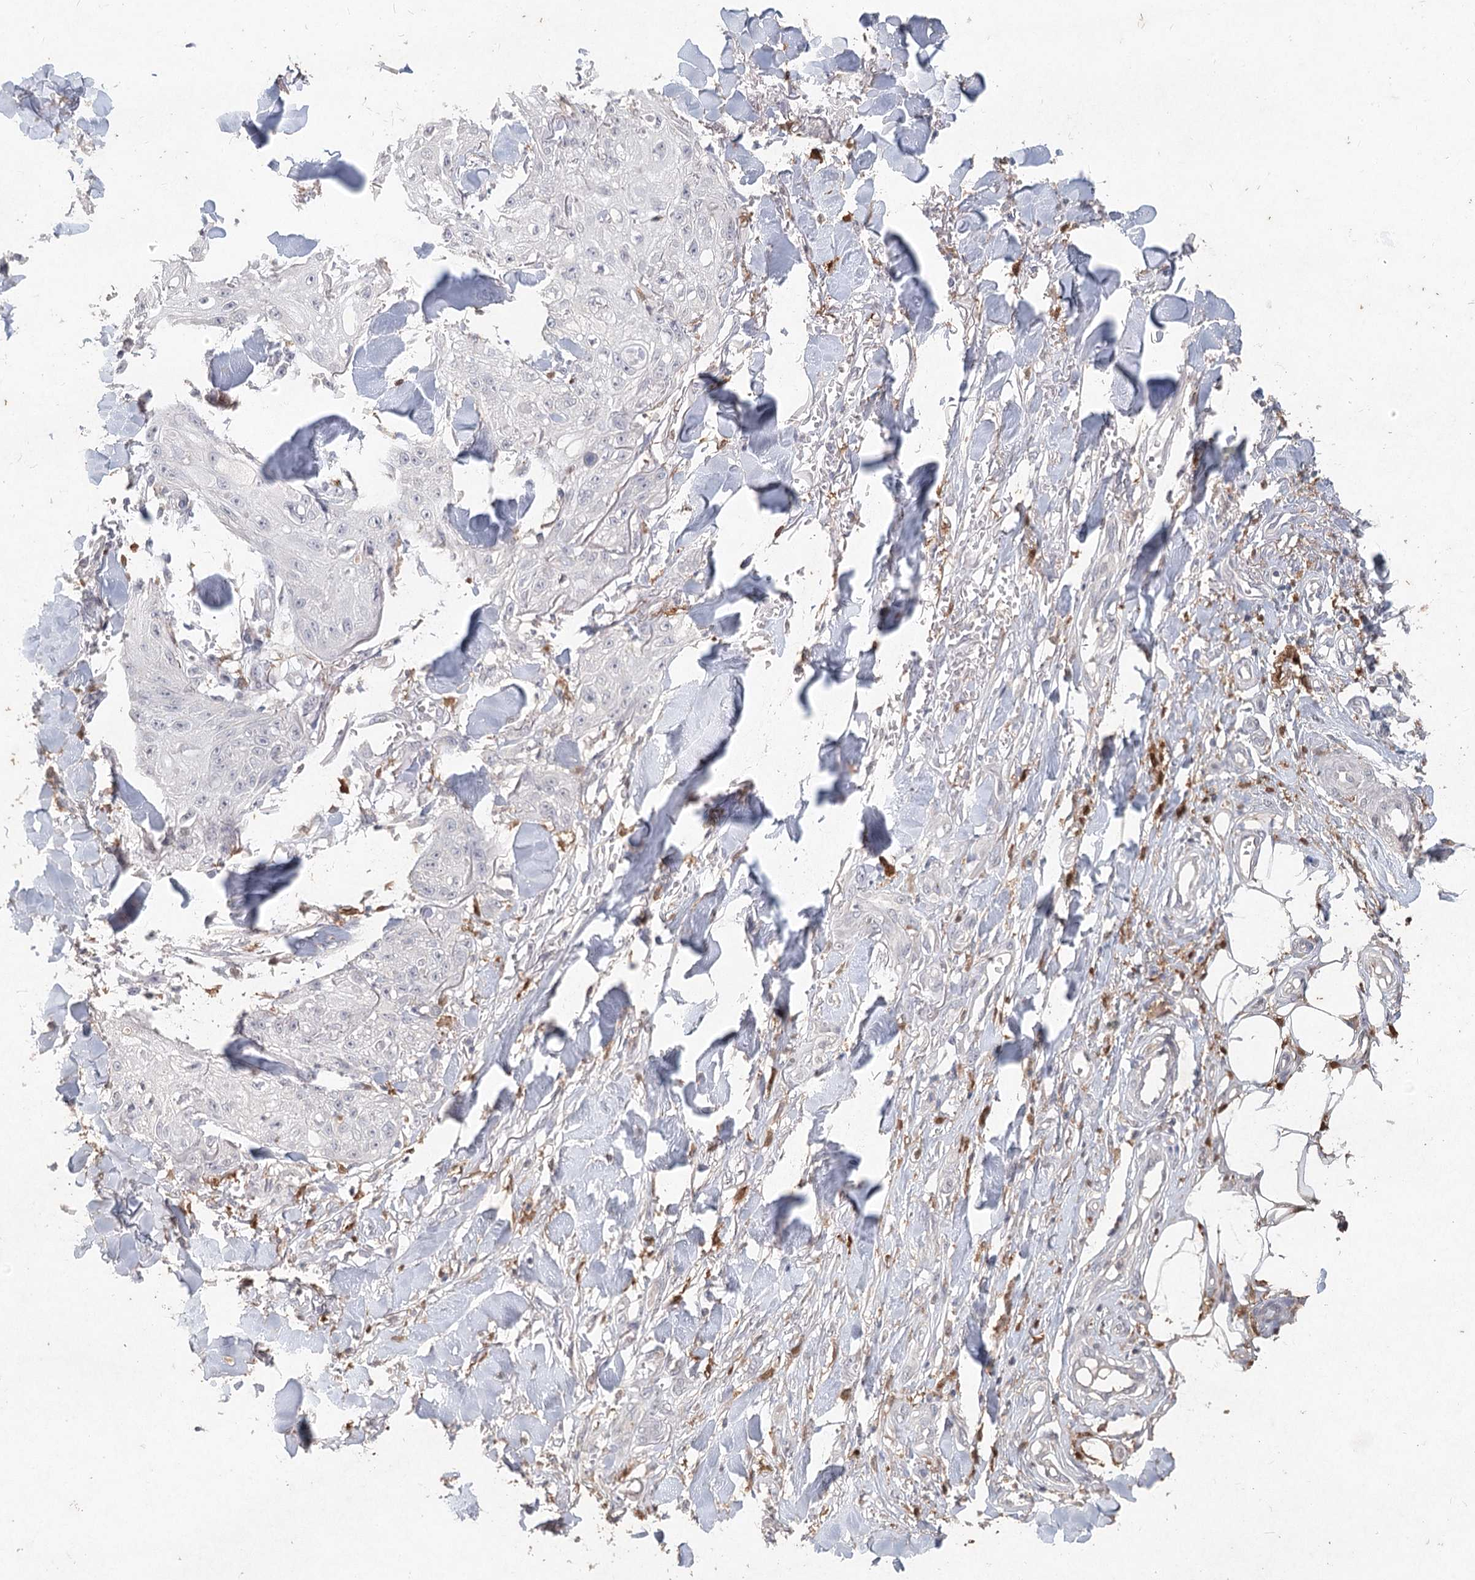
{"staining": {"intensity": "negative", "quantity": "none", "location": "none"}, "tissue": "skin cancer", "cell_type": "Tumor cells", "image_type": "cancer", "snomed": [{"axis": "morphology", "description": "Squamous cell carcinoma, NOS"}, {"axis": "topography", "description": "Skin"}], "caption": "Immunohistochemistry (IHC) micrograph of human skin cancer (squamous cell carcinoma) stained for a protein (brown), which reveals no expression in tumor cells.", "gene": "ARSI", "patient": {"sex": "male", "age": 74}}